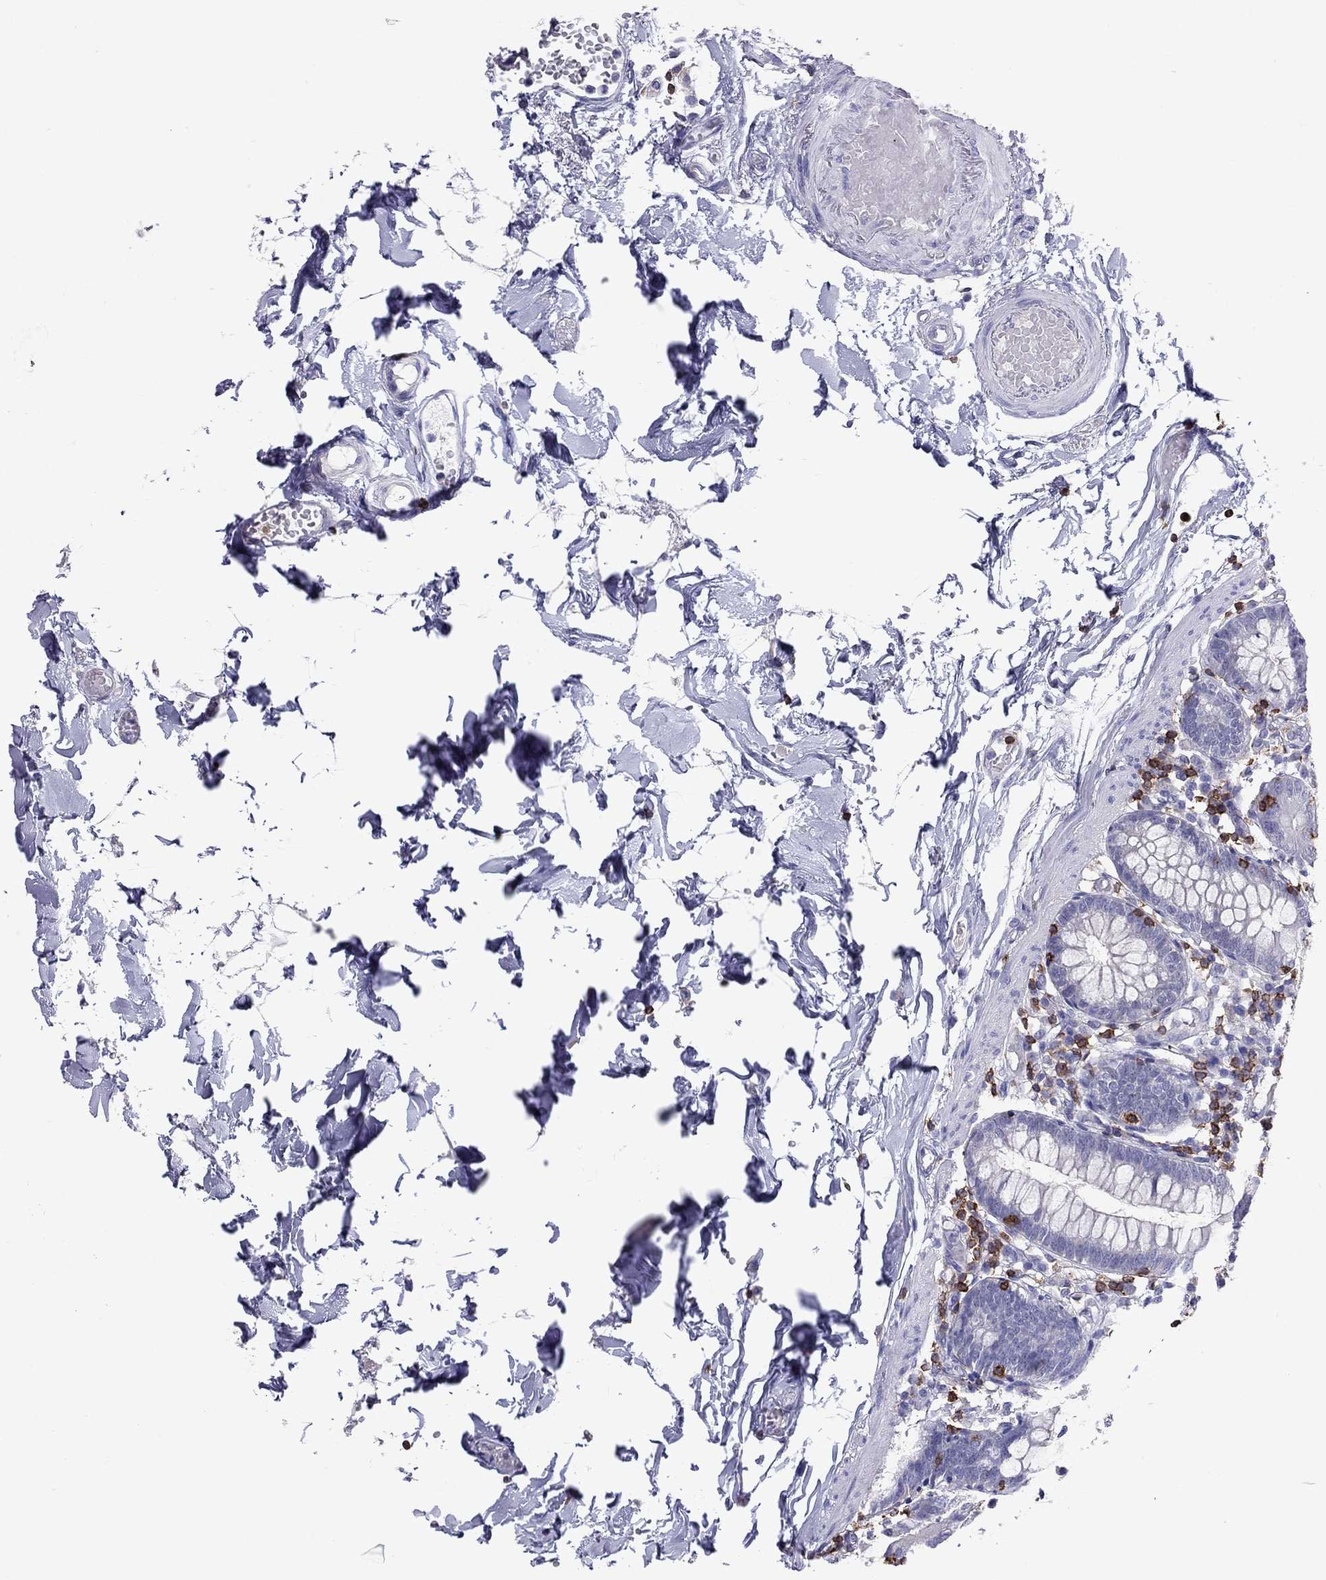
{"staining": {"intensity": "negative", "quantity": "none", "location": "none"}, "tissue": "small intestine", "cell_type": "Glandular cells", "image_type": "normal", "snomed": [{"axis": "morphology", "description": "Normal tissue, NOS"}, {"axis": "topography", "description": "Small intestine"}], "caption": "DAB immunohistochemical staining of benign small intestine demonstrates no significant staining in glandular cells.", "gene": "ENSG00000288637", "patient": {"sex": "female", "age": 90}}